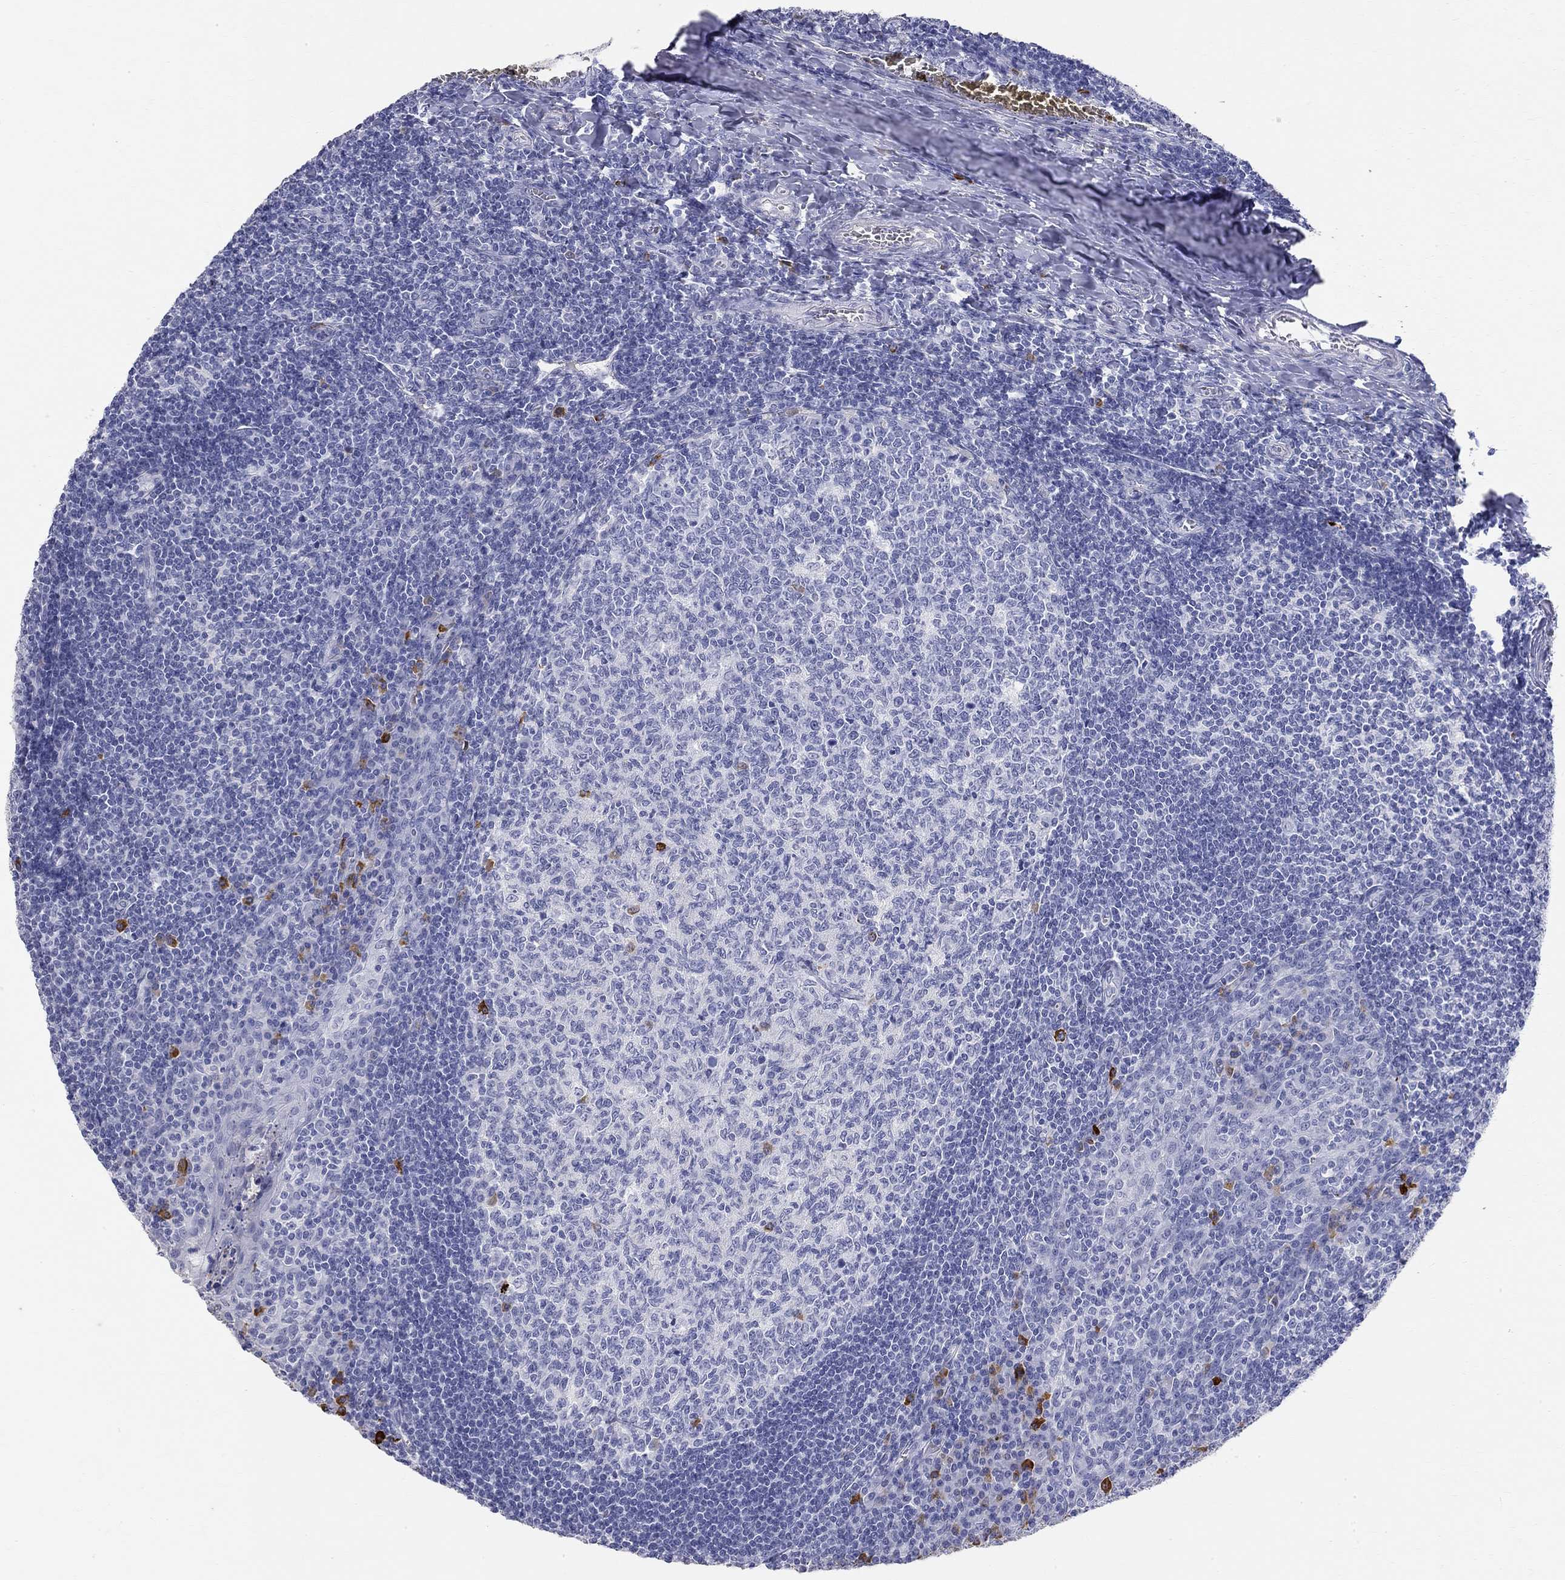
{"staining": {"intensity": "strong", "quantity": "<25%", "location": "cytoplasmic/membranous"}, "tissue": "tonsil", "cell_type": "Germinal center cells", "image_type": "normal", "snomed": [{"axis": "morphology", "description": "Normal tissue, NOS"}, {"axis": "topography", "description": "Tonsil"}], "caption": "Germinal center cells display medium levels of strong cytoplasmic/membranous staining in approximately <25% of cells in unremarkable tonsil.", "gene": "PHOX2B", "patient": {"sex": "female", "age": 13}}